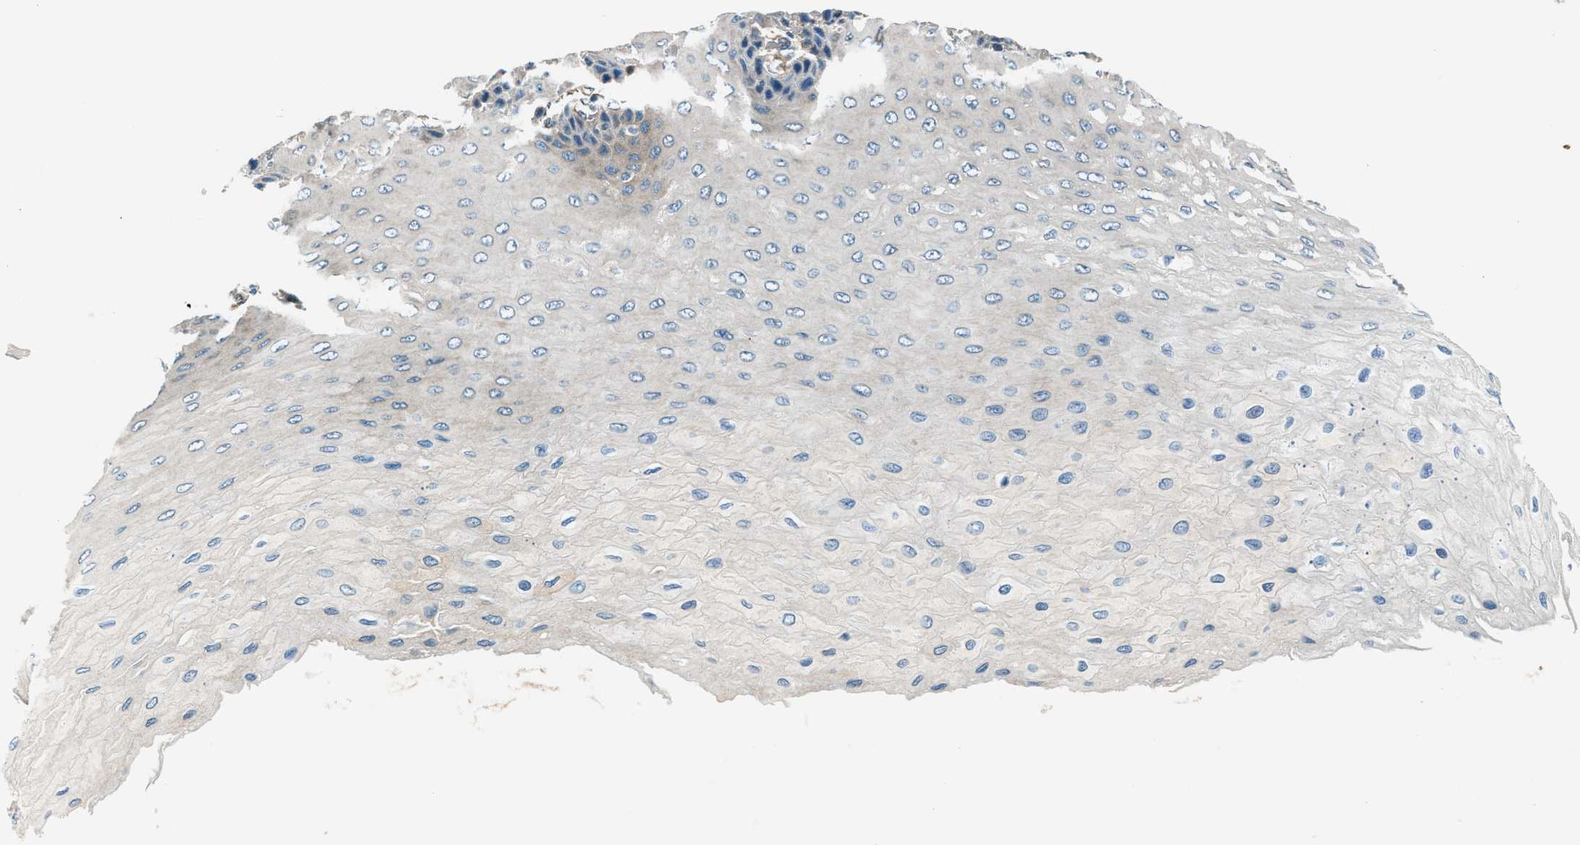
{"staining": {"intensity": "weak", "quantity": "<25%", "location": "cytoplasmic/membranous"}, "tissue": "esophagus", "cell_type": "Squamous epithelial cells", "image_type": "normal", "snomed": [{"axis": "morphology", "description": "Normal tissue, NOS"}, {"axis": "topography", "description": "Esophagus"}], "caption": "An IHC image of unremarkable esophagus is shown. There is no staining in squamous epithelial cells of esophagus.", "gene": "SLC19A2", "patient": {"sex": "female", "age": 72}}